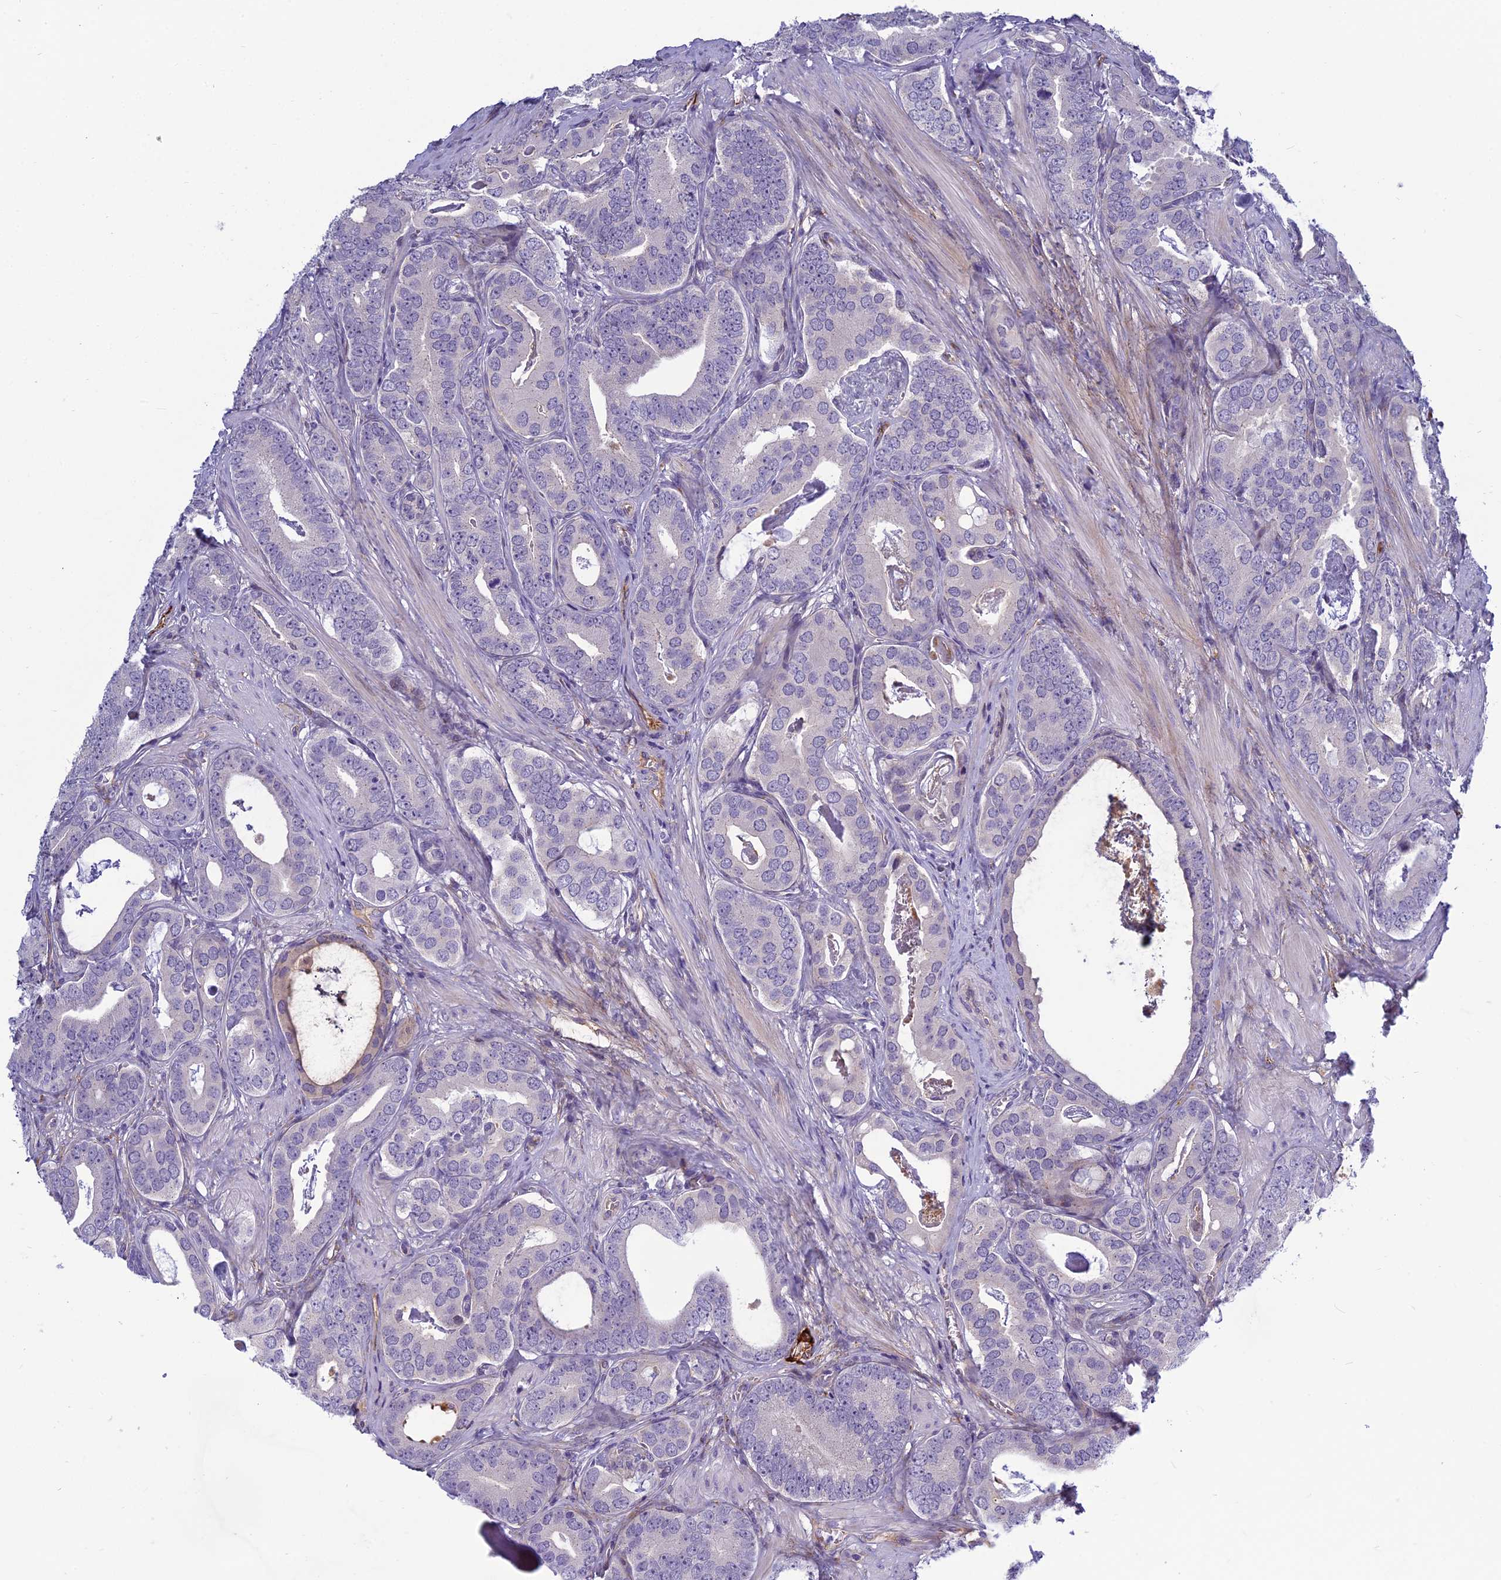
{"staining": {"intensity": "negative", "quantity": "none", "location": "none"}, "tissue": "prostate cancer", "cell_type": "Tumor cells", "image_type": "cancer", "snomed": [{"axis": "morphology", "description": "Adenocarcinoma, Low grade"}, {"axis": "topography", "description": "Prostate"}], "caption": "Tumor cells show no significant positivity in prostate cancer (adenocarcinoma (low-grade)). (Brightfield microscopy of DAB (3,3'-diaminobenzidine) immunohistochemistry at high magnification).", "gene": "CLEC11A", "patient": {"sex": "male", "age": 71}}